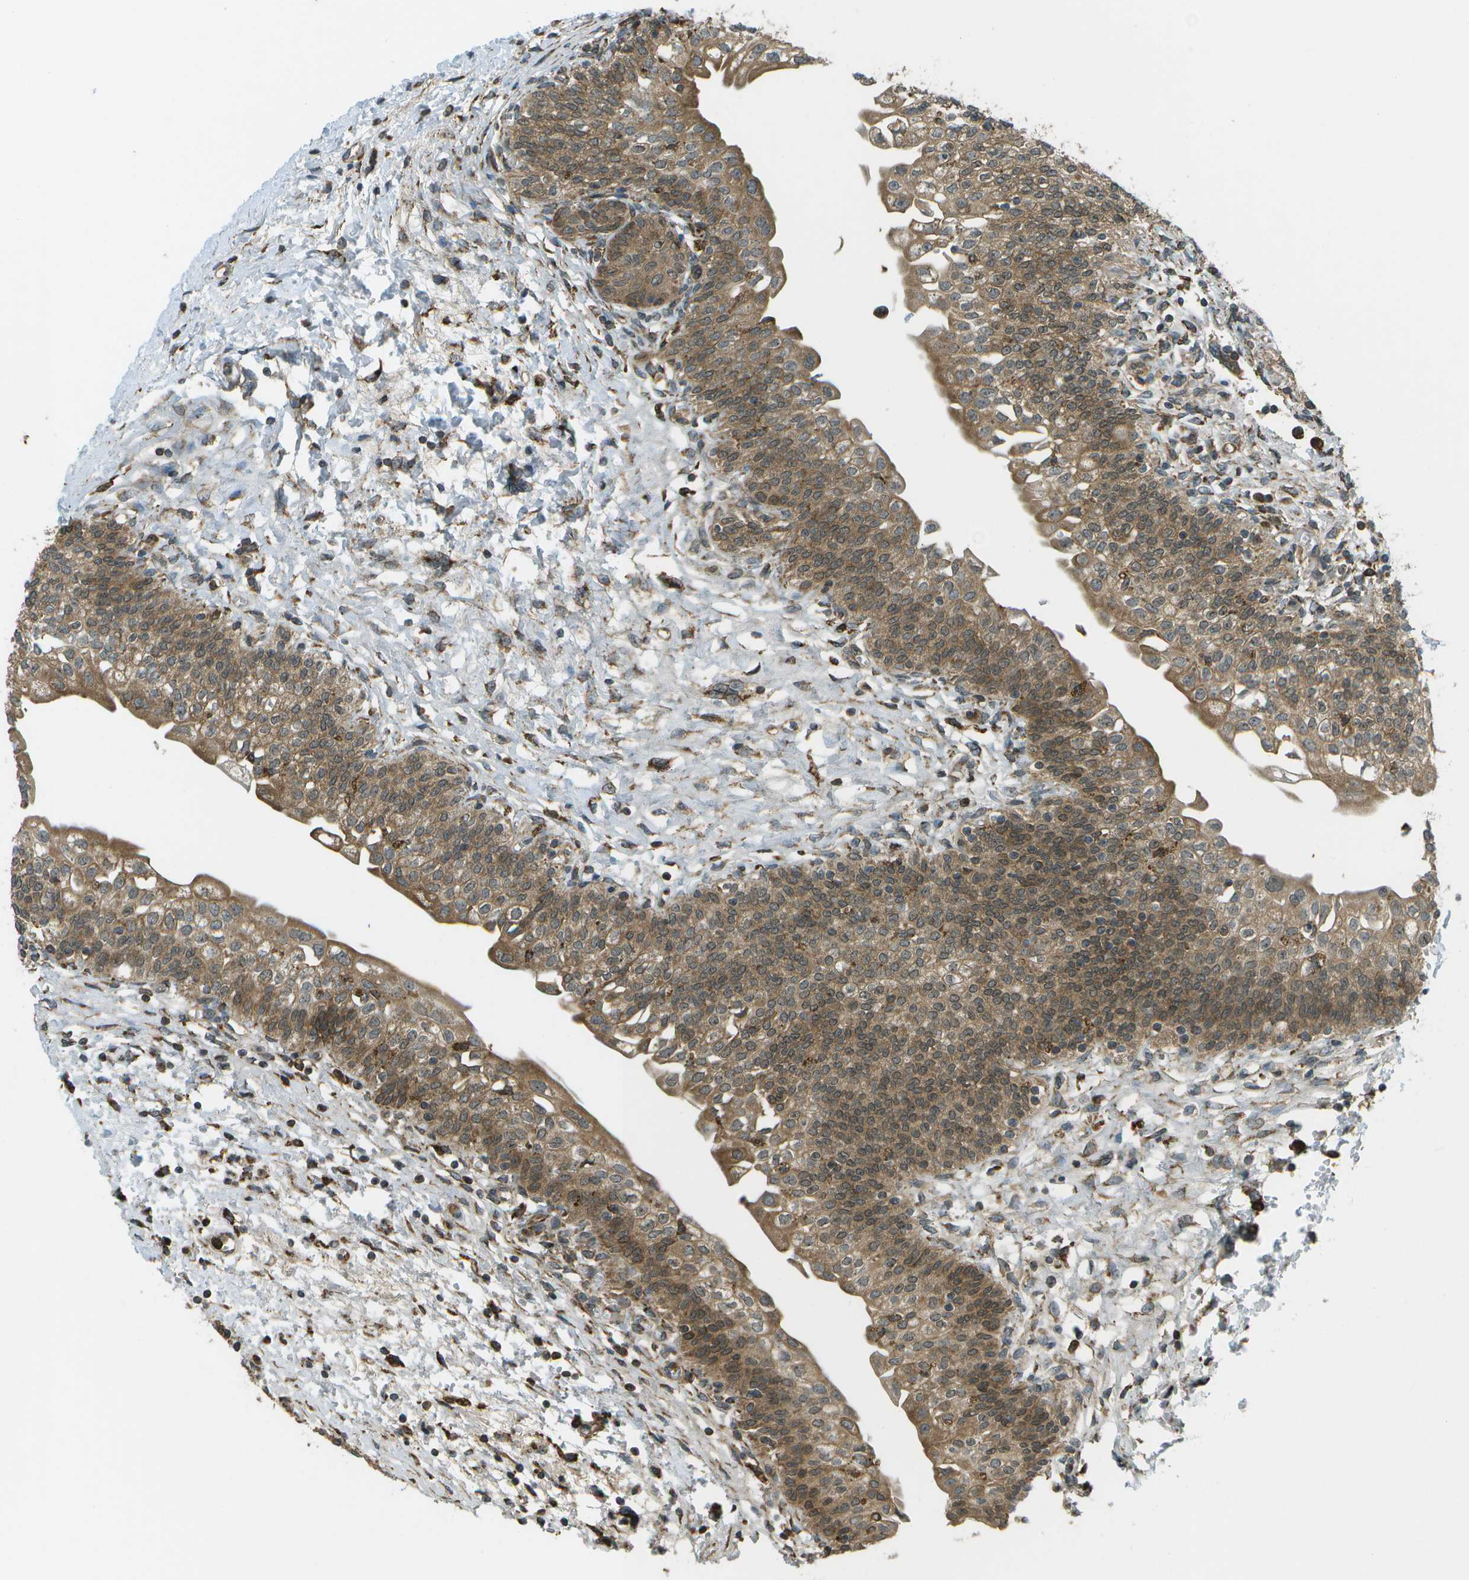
{"staining": {"intensity": "moderate", "quantity": ">75%", "location": "cytoplasmic/membranous"}, "tissue": "urinary bladder", "cell_type": "Urothelial cells", "image_type": "normal", "snomed": [{"axis": "morphology", "description": "Normal tissue, NOS"}, {"axis": "topography", "description": "Urinary bladder"}], "caption": "Immunohistochemical staining of benign urinary bladder reveals medium levels of moderate cytoplasmic/membranous positivity in approximately >75% of urothelial cells.", "gene": "USP30", "patient": {"sex": "male", "age": 55}}